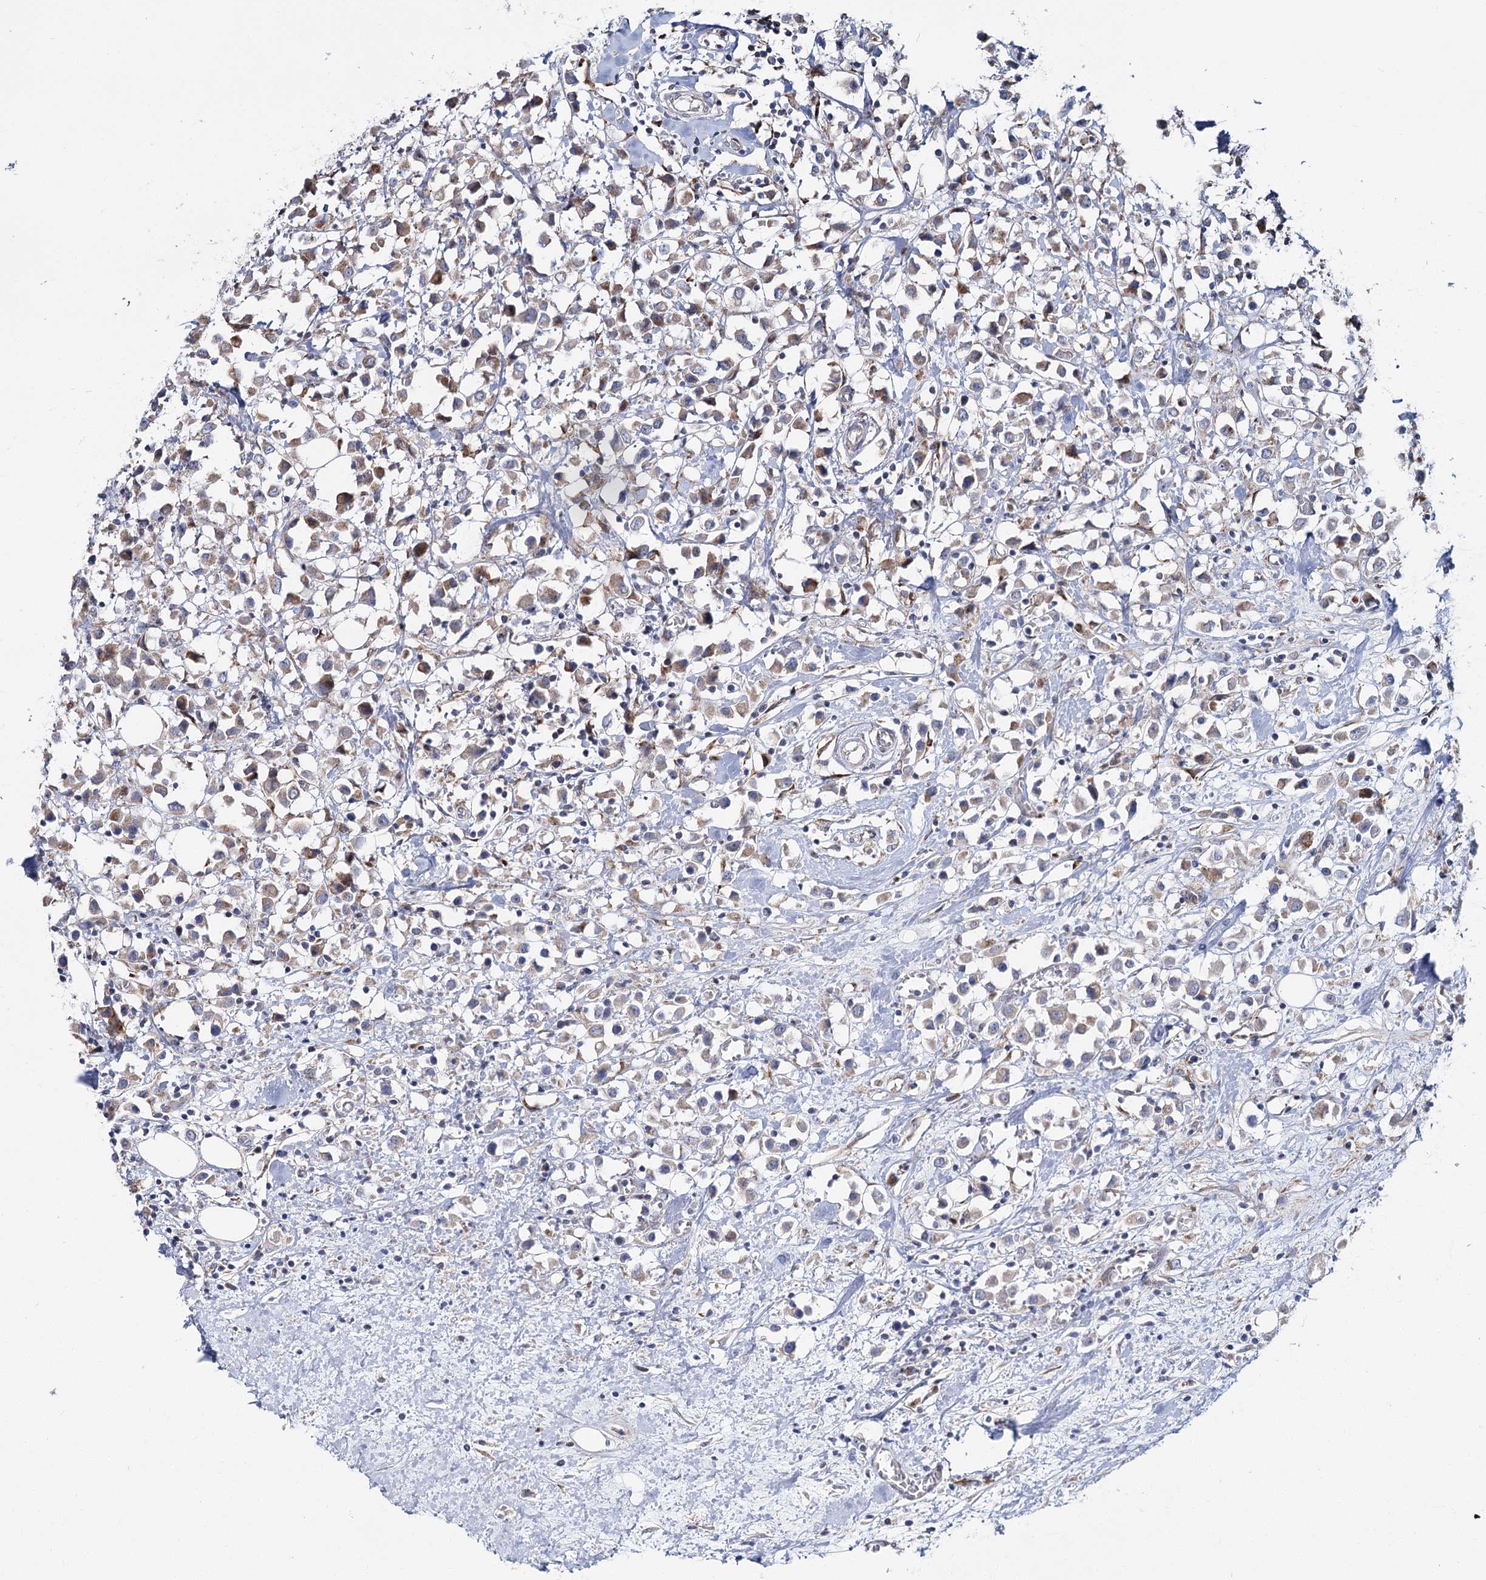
{"staining": {"intensity": "moderate", "quantity": ">75%", "location": "cytoplasmic/membranous"}, "tissue": "breast cancer", "cell_type": "Tumor cells", "image_type": "cancer", "snomed": [{"axis": "morphology", "description": "Duct carcinoma"}, {"axis": "topography", "description": "Breast"}], "caption": "IHC image of neoplastic tissue: invasive ductal carcinoma (breast) stained using IHC displays medium levels of moderate protein expression localized specifically in the cytoplasmic/membranous of tumor cells, appearing as a cytoplasmic/membranous brown color.", "gene": "CPLANE1", "patient": {"sex": "female", "age": 61}}